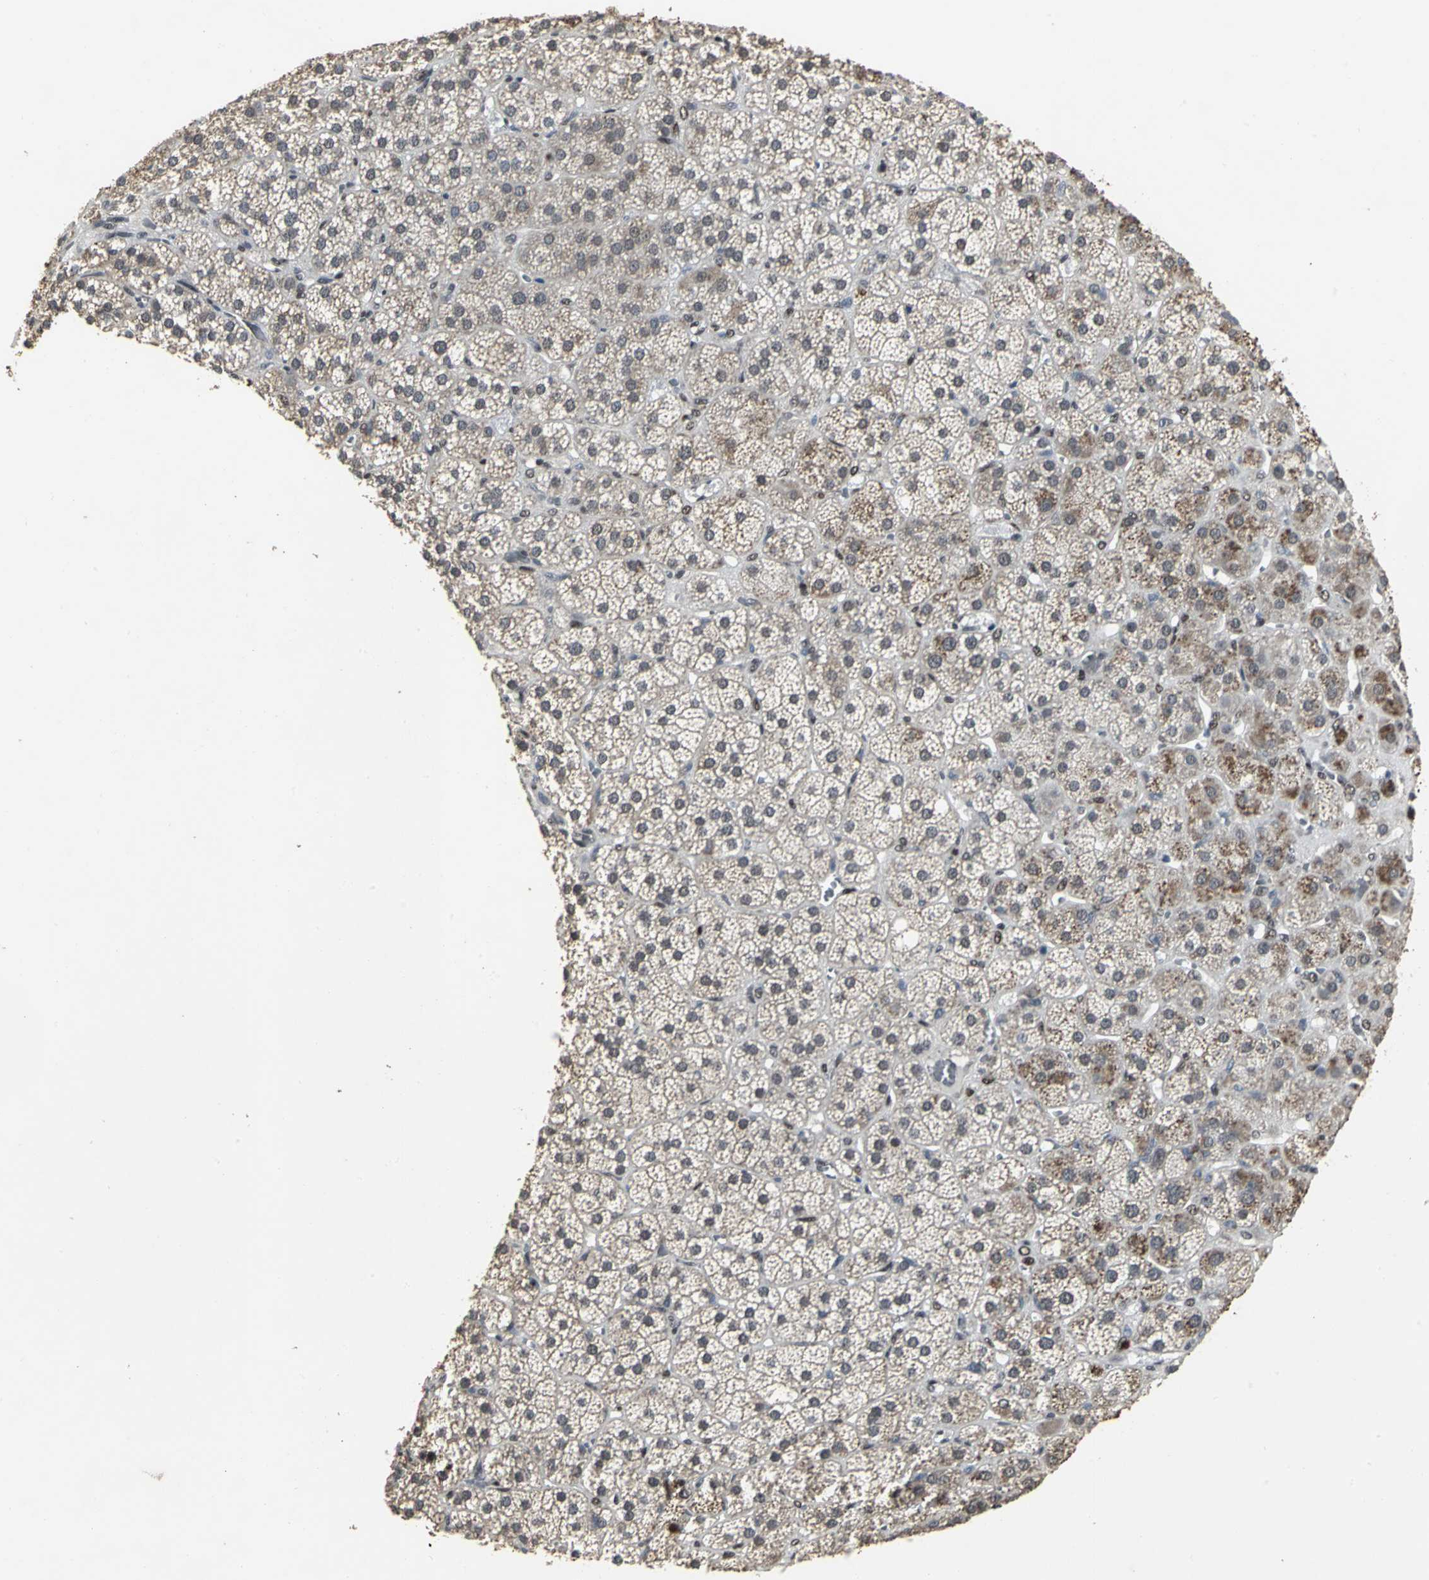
{"staining": {"intensity": "moderate", "quantity": "25%-75%", "location": "nuclear"}, "tissue": "adrenal gland", "cell_type": "Glandular cells", "image_type": "normal", "snomed": [{"axis": "morphology", "description": "Normal tissue, NOS"}, {"axis": "topography", "description": "Adrenal gland"}], "caption": "Normal adrenal gland was stained to show a protein in brown. There is medium levels of moderate nuclear expression in approximately 25%-75% of glandular cells. Immunohistochemistry (ihc) stains the protein in brown and the nuclei are stained blue.", "gene": "SRF", "patient": {"sex": "female", "age": 71}}